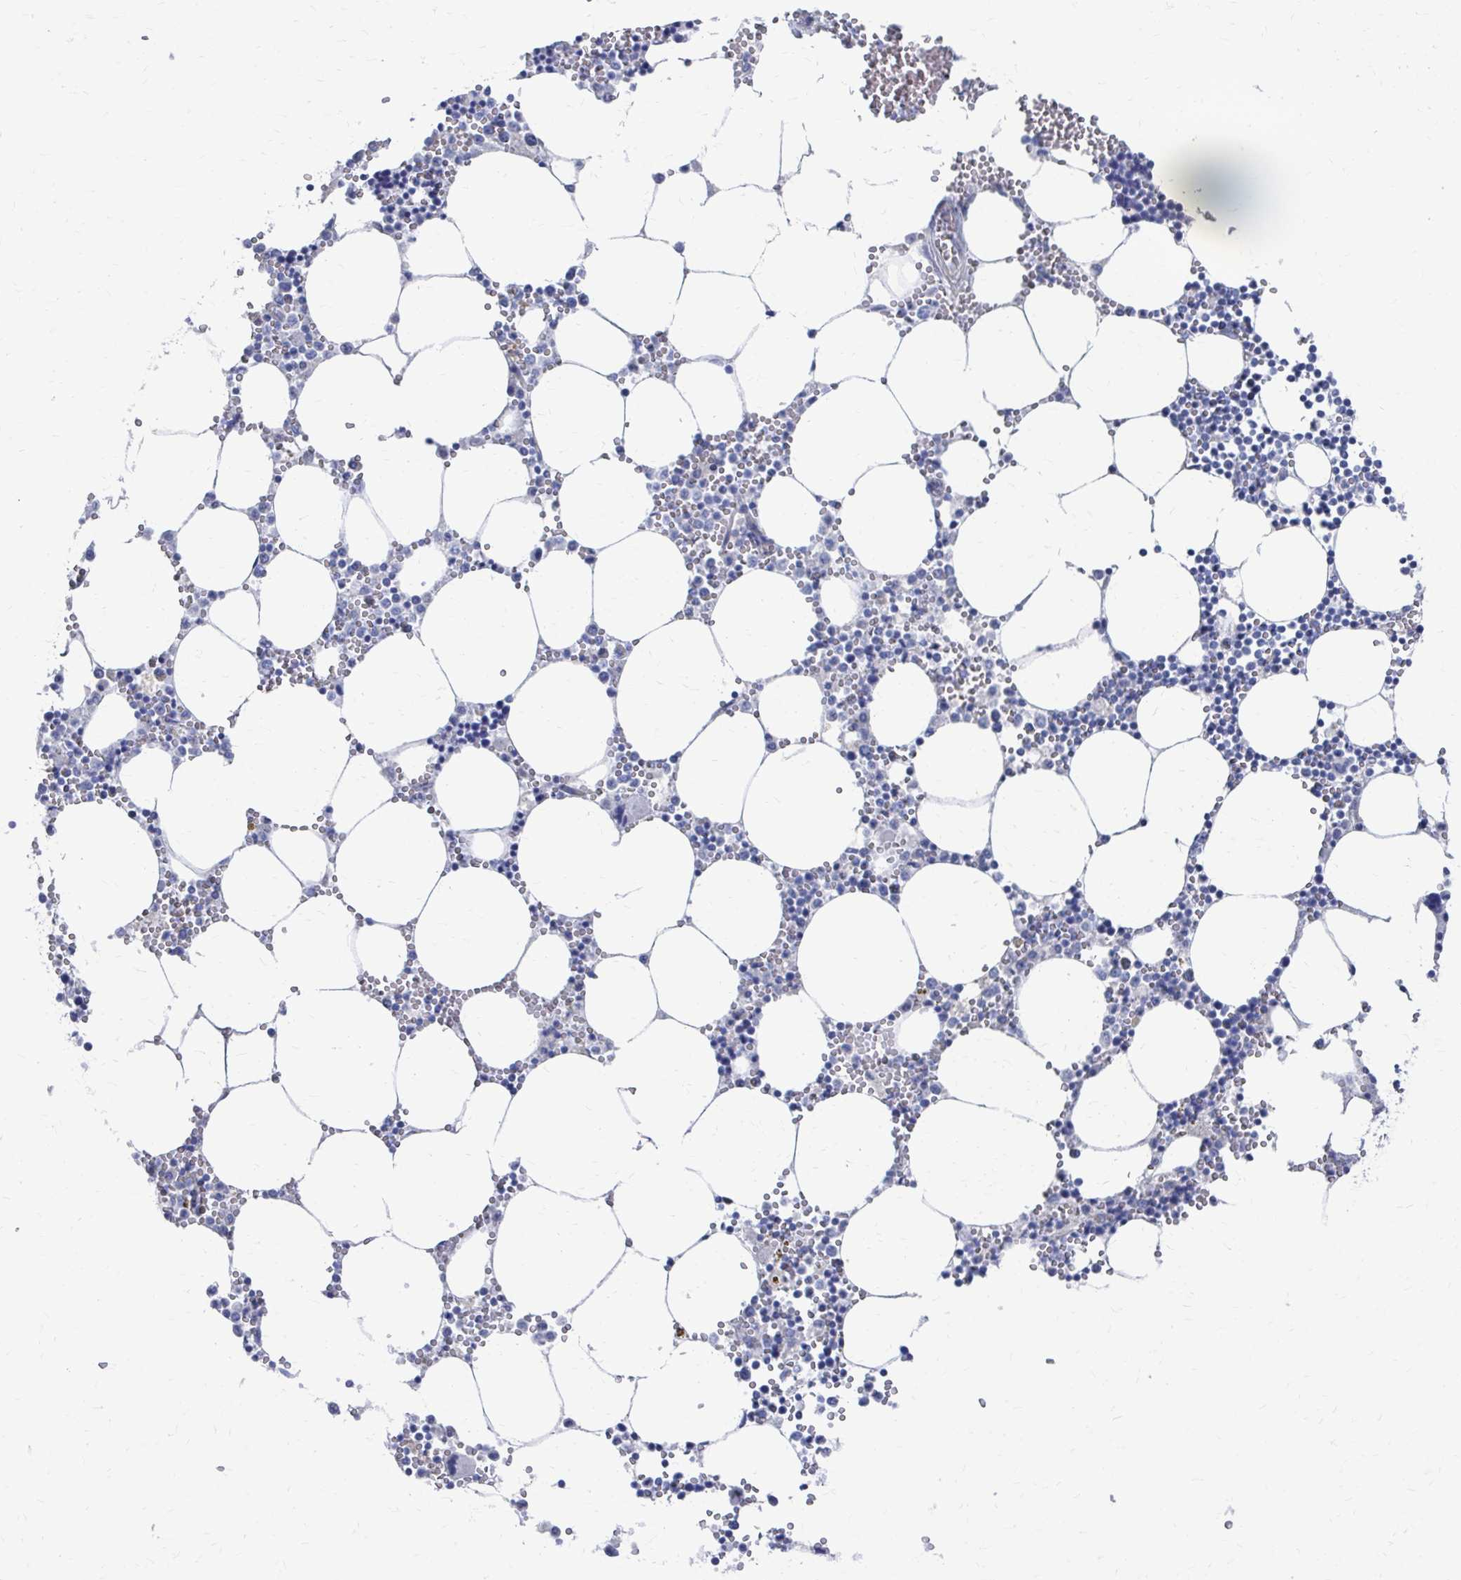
{"staining": {"intensity": "negative", "quantity": "none", "location": "none"}, "tissue": "bone marrow", "cell_type": "Hematopoietic cells", "image_type": "normal", "snomed": [{"axis": "morphology", "description": "Normal tissue, NOS"}, {"axis": "topography", "description": "Bone marrow"}], "caption": "An image of bone marrow stained for a protein shows no brown staining in hematopoietic cells. (DAB IHC visualized using brightfield microscopy, high magnification).", "gene": "PLEKHG7", "patient": {"sex": "male", "age": 54}}